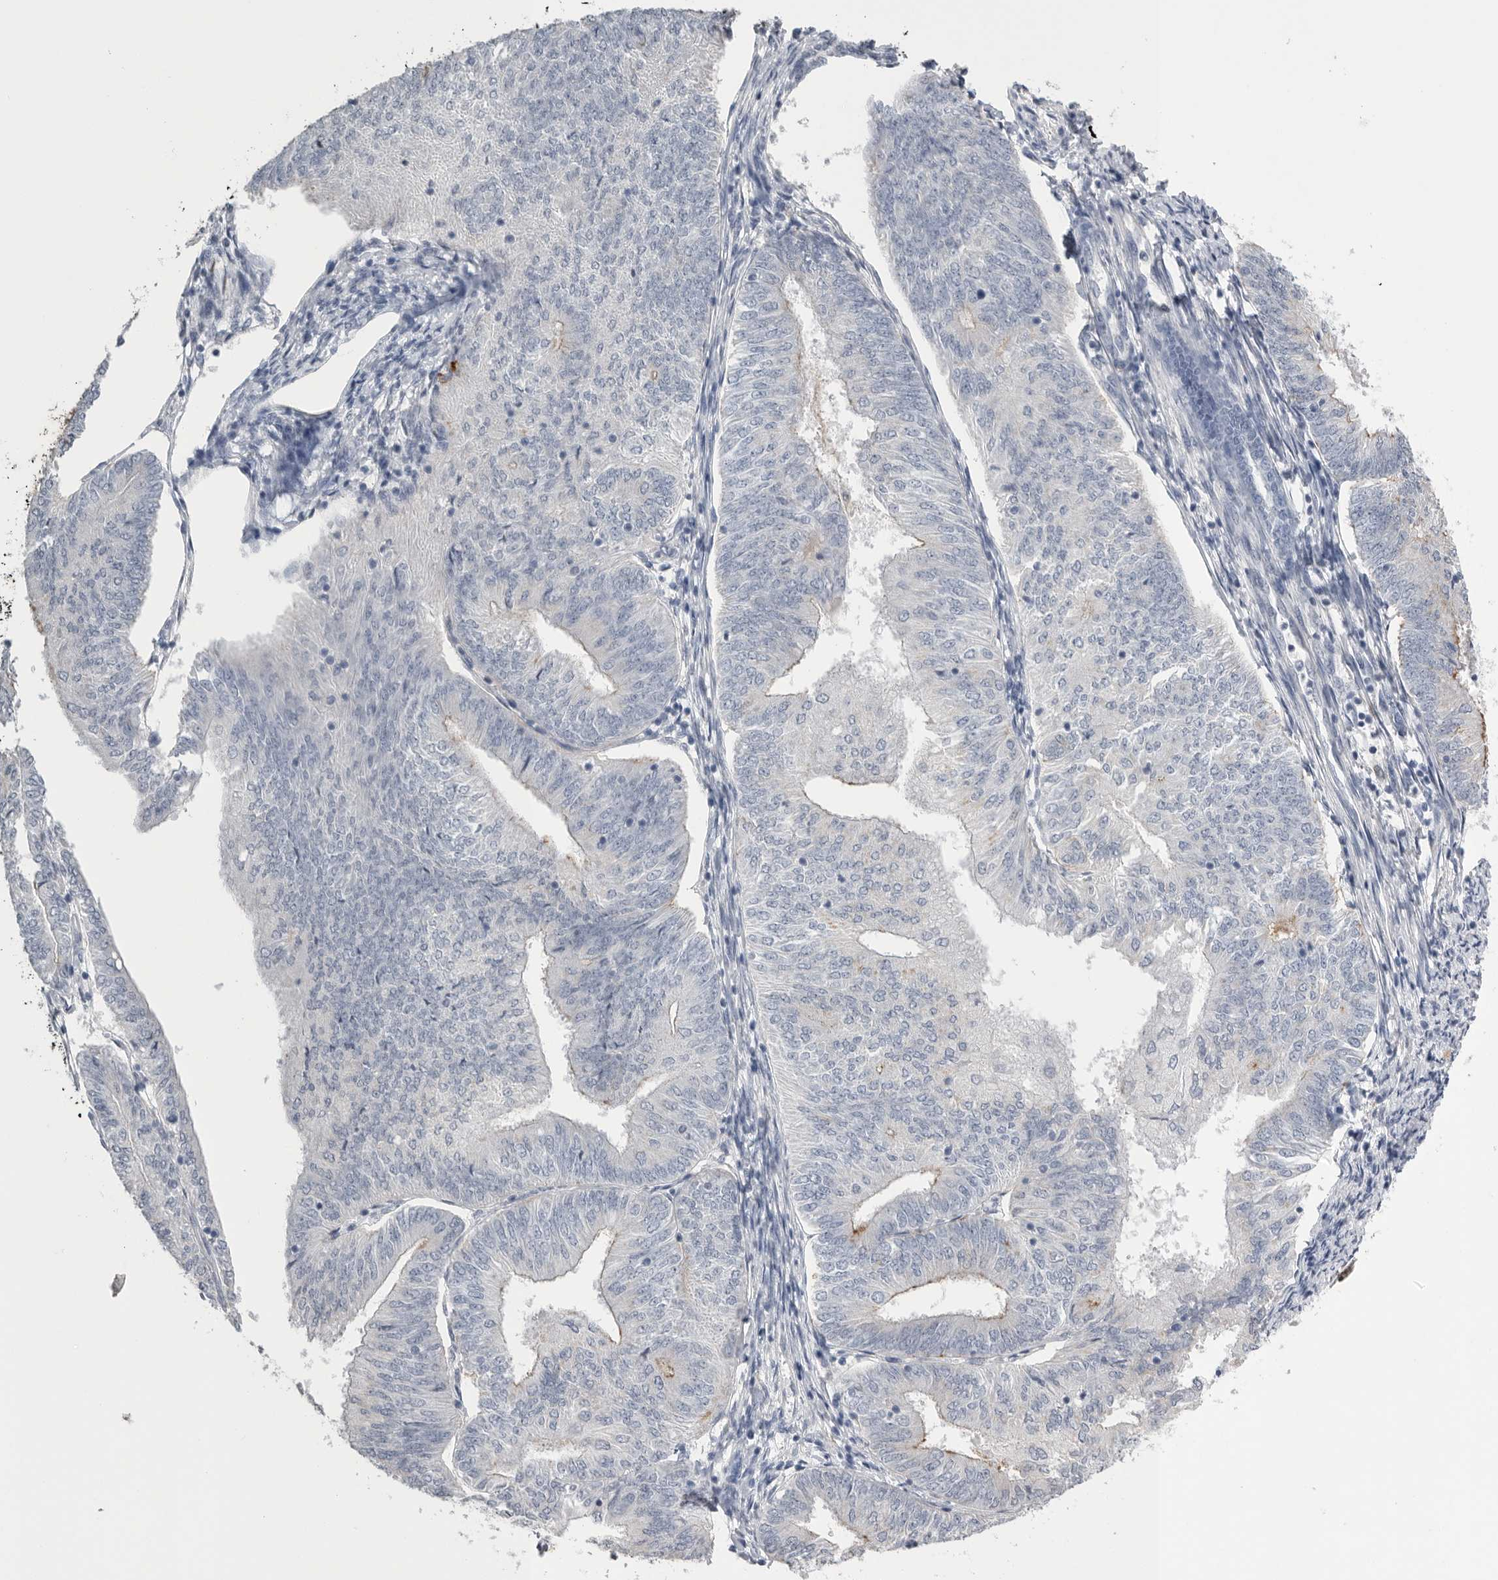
{"staining": {"intensity": "negative", "quantity": "none", "location": "none"}, "tissue": "endometrial cancer", "cell_type": "Tumor cells", "image_type": "cancer", "snomed": [{"axis": "morphology", "description": "Adenocarcinoma, NOS"}, {"axis": "topography", "description": "Endometrium"}], "caption": "Adenocarcinoma (endometrial) was stained to show a protein in brown. There is no significant staining in tumor cells.", "gene": "TIMP1", "patient": {"sex": "female", "age": 58}}